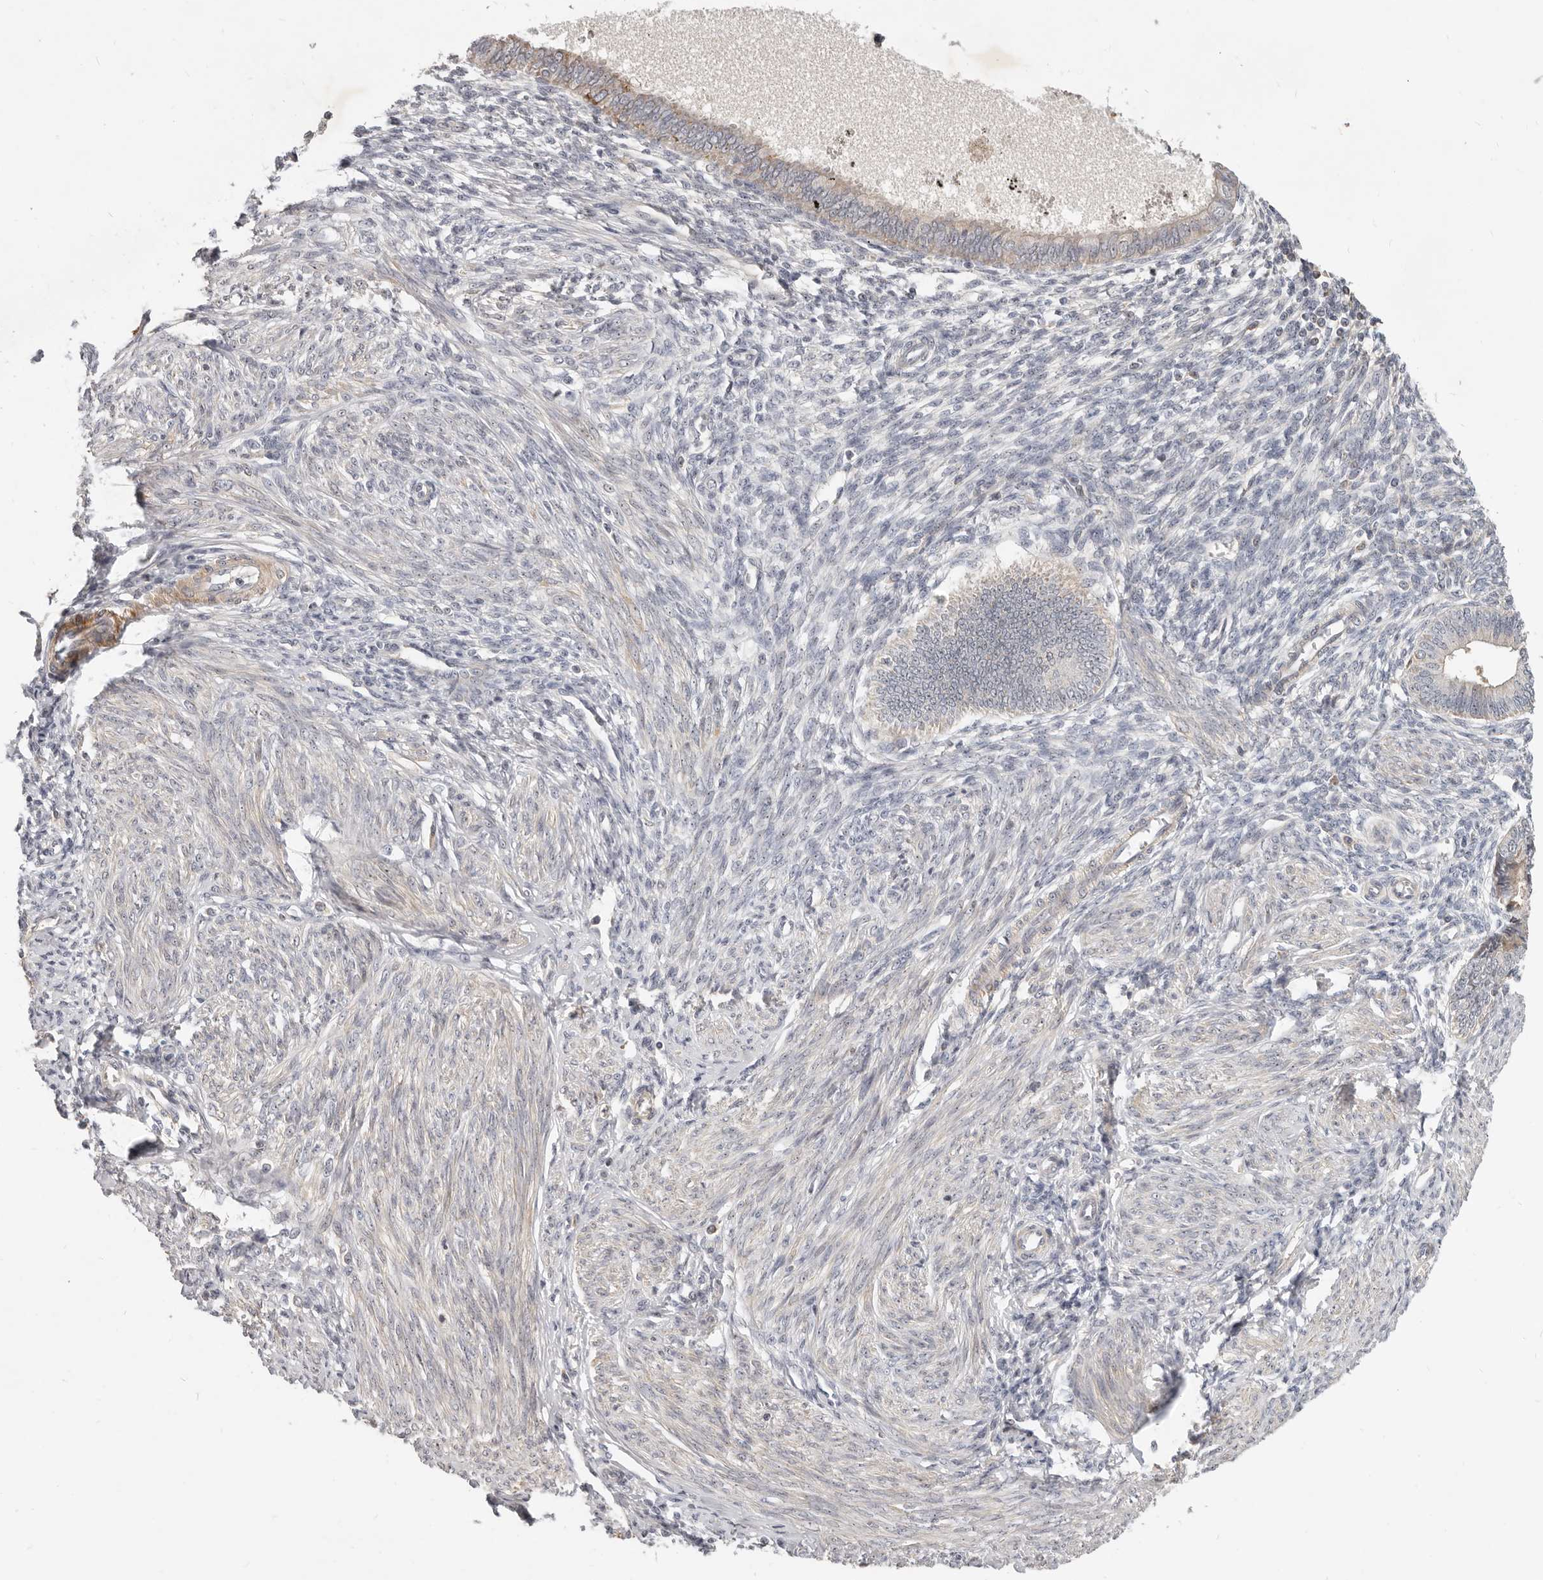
{"staining": {"intensity": "negative", "quantity": "none", "location": "none"}, "tissue": "endometrium", "cell_type": "Cells in endometrial stroma", "image_type": "normal", "snomed": [{"axis": "morphology", "description": "Normal tissue, NOS"}, {"axis": "topography", "description": "Endometrium"}], "caption": "Cells in endometrial stroma show no significant positivity in benign endometrium.", "gene": "MICALL2", "patient": {"sex": "female", "age": 46}}